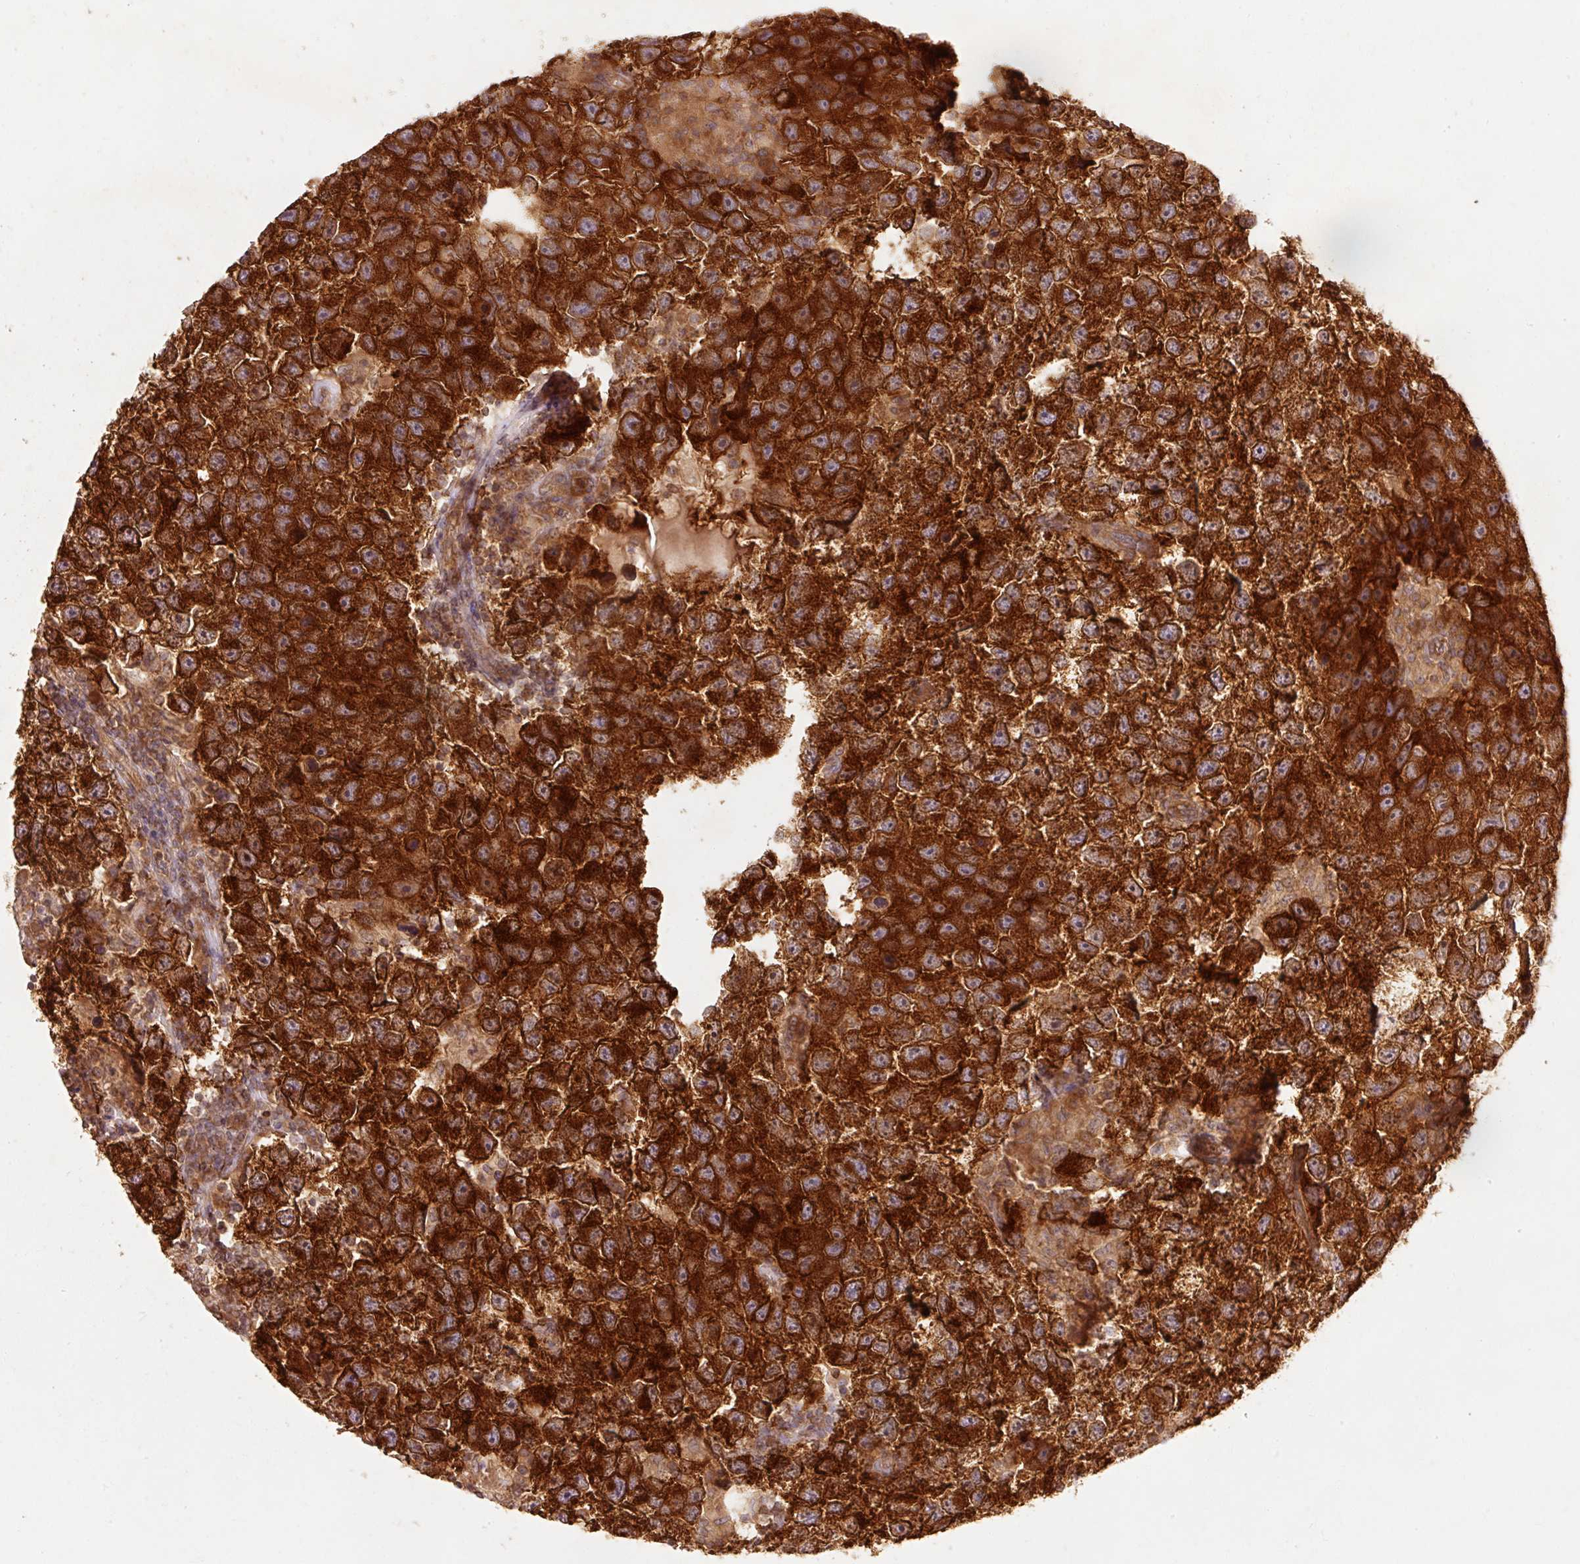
{"staining": {"intensity": "strong", "quantity": ">75%", "location": "cytoplasmic/membranous"}, "tissue": "testis cancer", "cell_type": "Tumor cells", "image_type": "cancer", "snomed": [{"axis": "morphology", "description": "Seminoma, NOS"}, {"axis": "topography", "description": "Testis"}], "caption": "About >75% of tumor cells in testis cancer (seminoma) exhibit strong cytoplasmic/membranous protein staining as visualized by brown immunohistochemical staining.", "gene": "PDAP1", "patient": {"sex": "male", "age": 26}}